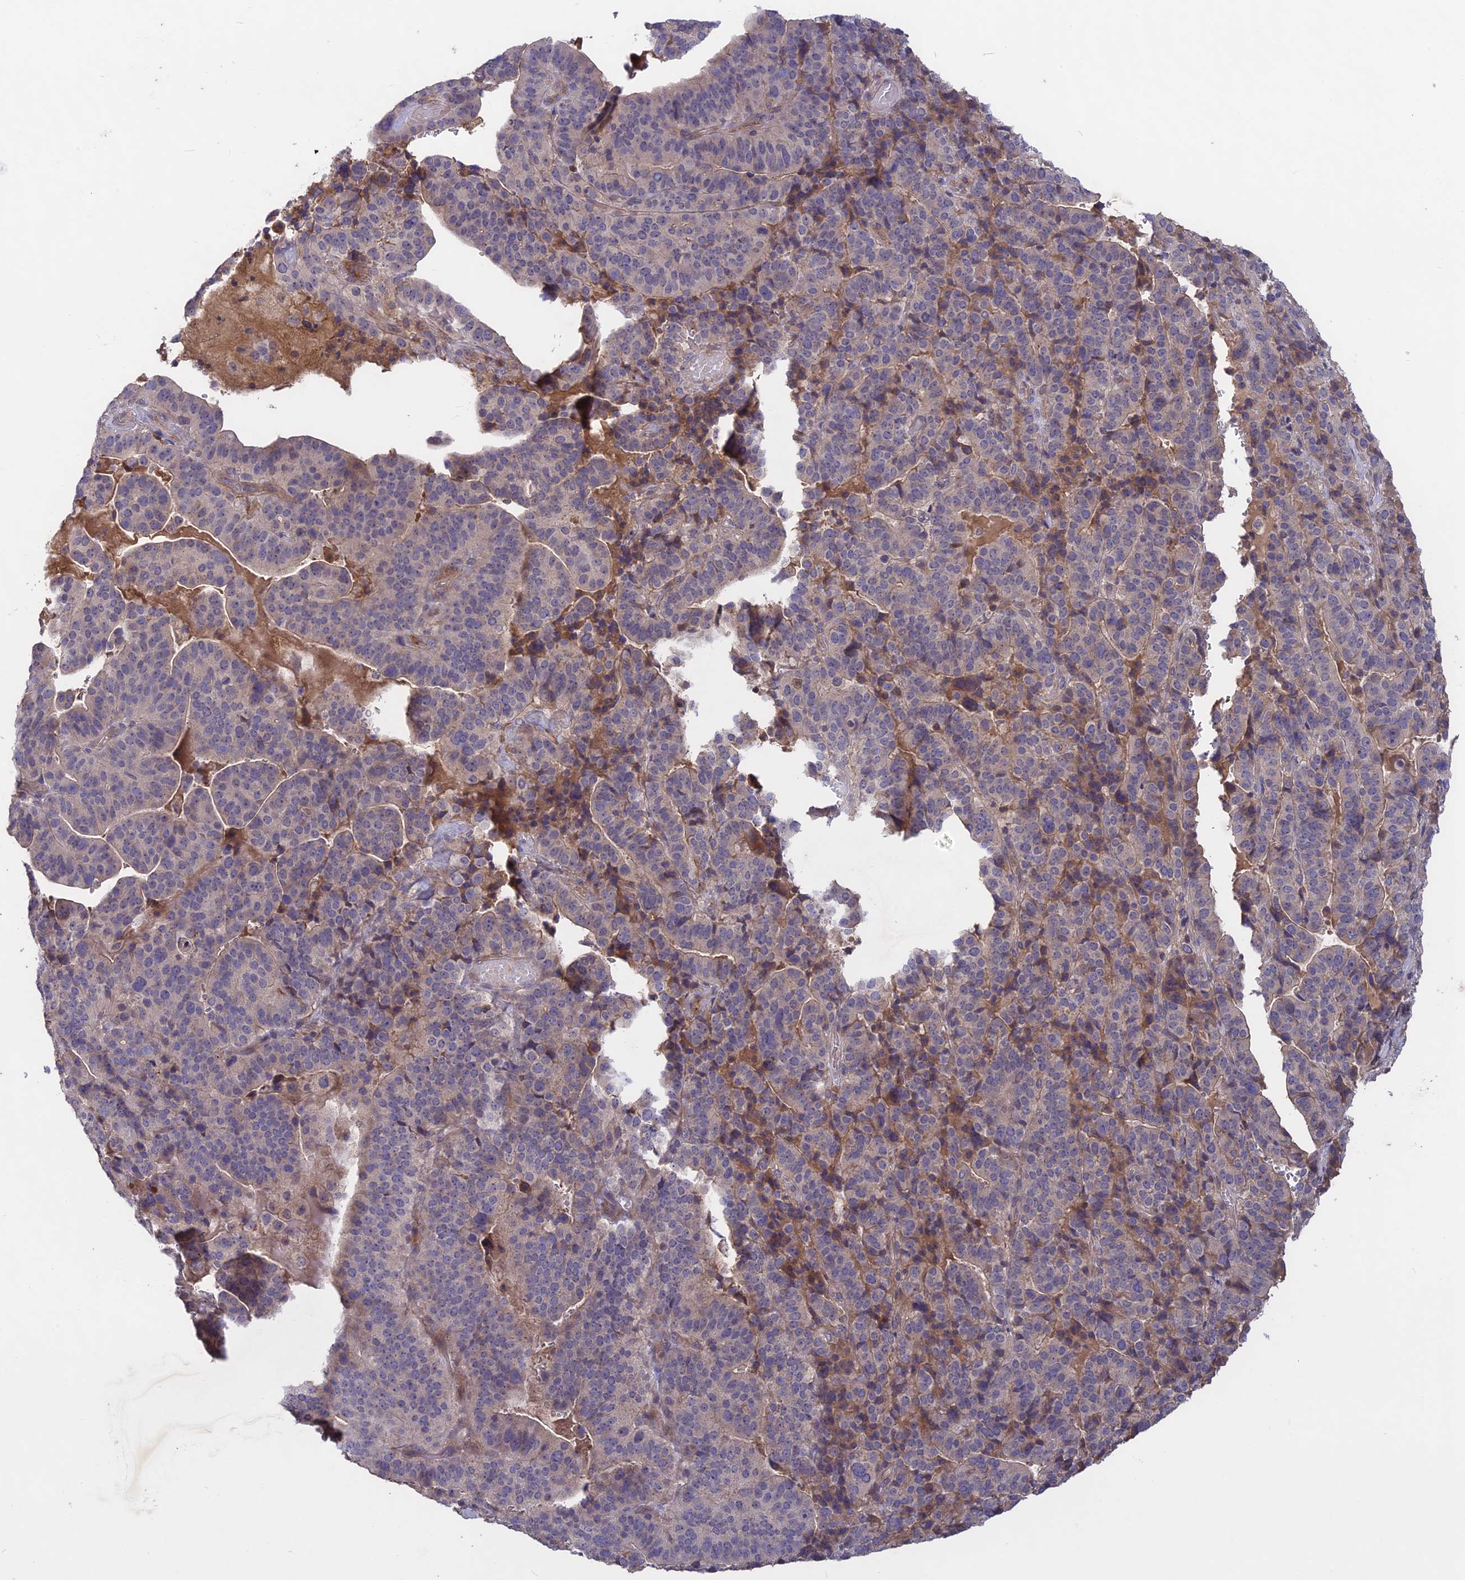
{"staining": {"intensity": "negative", "quantity": "none", "location": "none"}, "tissue": "stomach cancer", "cell_type": "Tumor cells", "image_type": "cancer", "snomed": [{"axis": "morphology", "description": "Adenocarcinoma, NOS"}, {"axis": "topography", "description": "Stomach"}], "caption": "Immunohistochemistry of stomach cancer (adenocarcinoma) exhibits no positivity in tumor cells.", "gene": "ADO", "patient": {"sex": "male", "age": 48}}